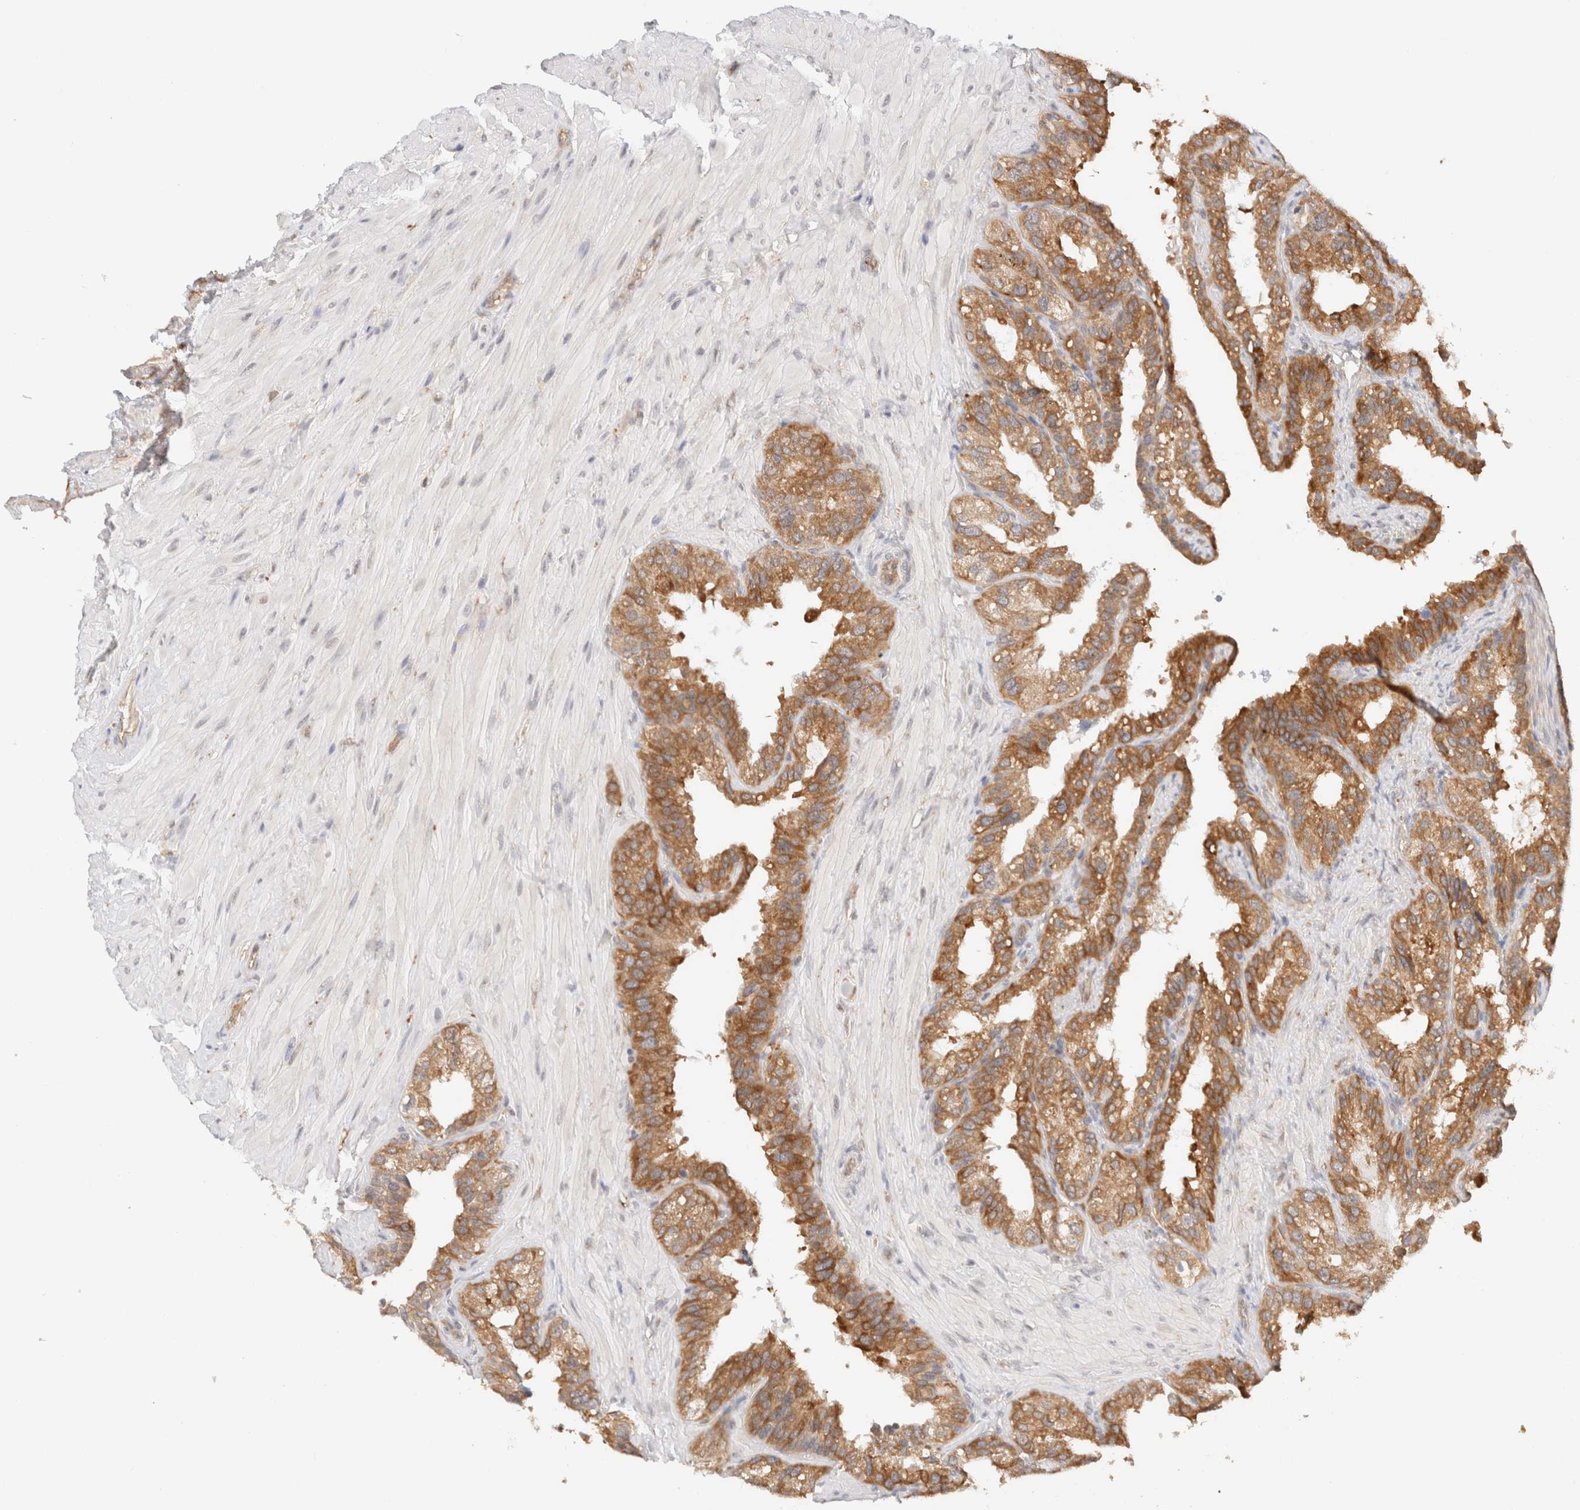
{"staining": {"intensity": "moderate", "quantity": ">75%", "location": "cytoplasmic/membranous"}, "tissue": "seminal vesicle", "cell_type": "Glandular cells", "image_type": "normal", "snomed": [{"axis": "morphology", "description": "Normal tissue, NOS"}, {"axis": "topography", "description": "Seminal veicle"}], "caption": "This histopathology image demonstrates IHC staining of normal seminal vesicle, with medium moderate cytoplasmic/membranous positivity in about >75% of glandular cells.", "gene": "SYVN1", "patient": {"sex": "male", "age": 68}}